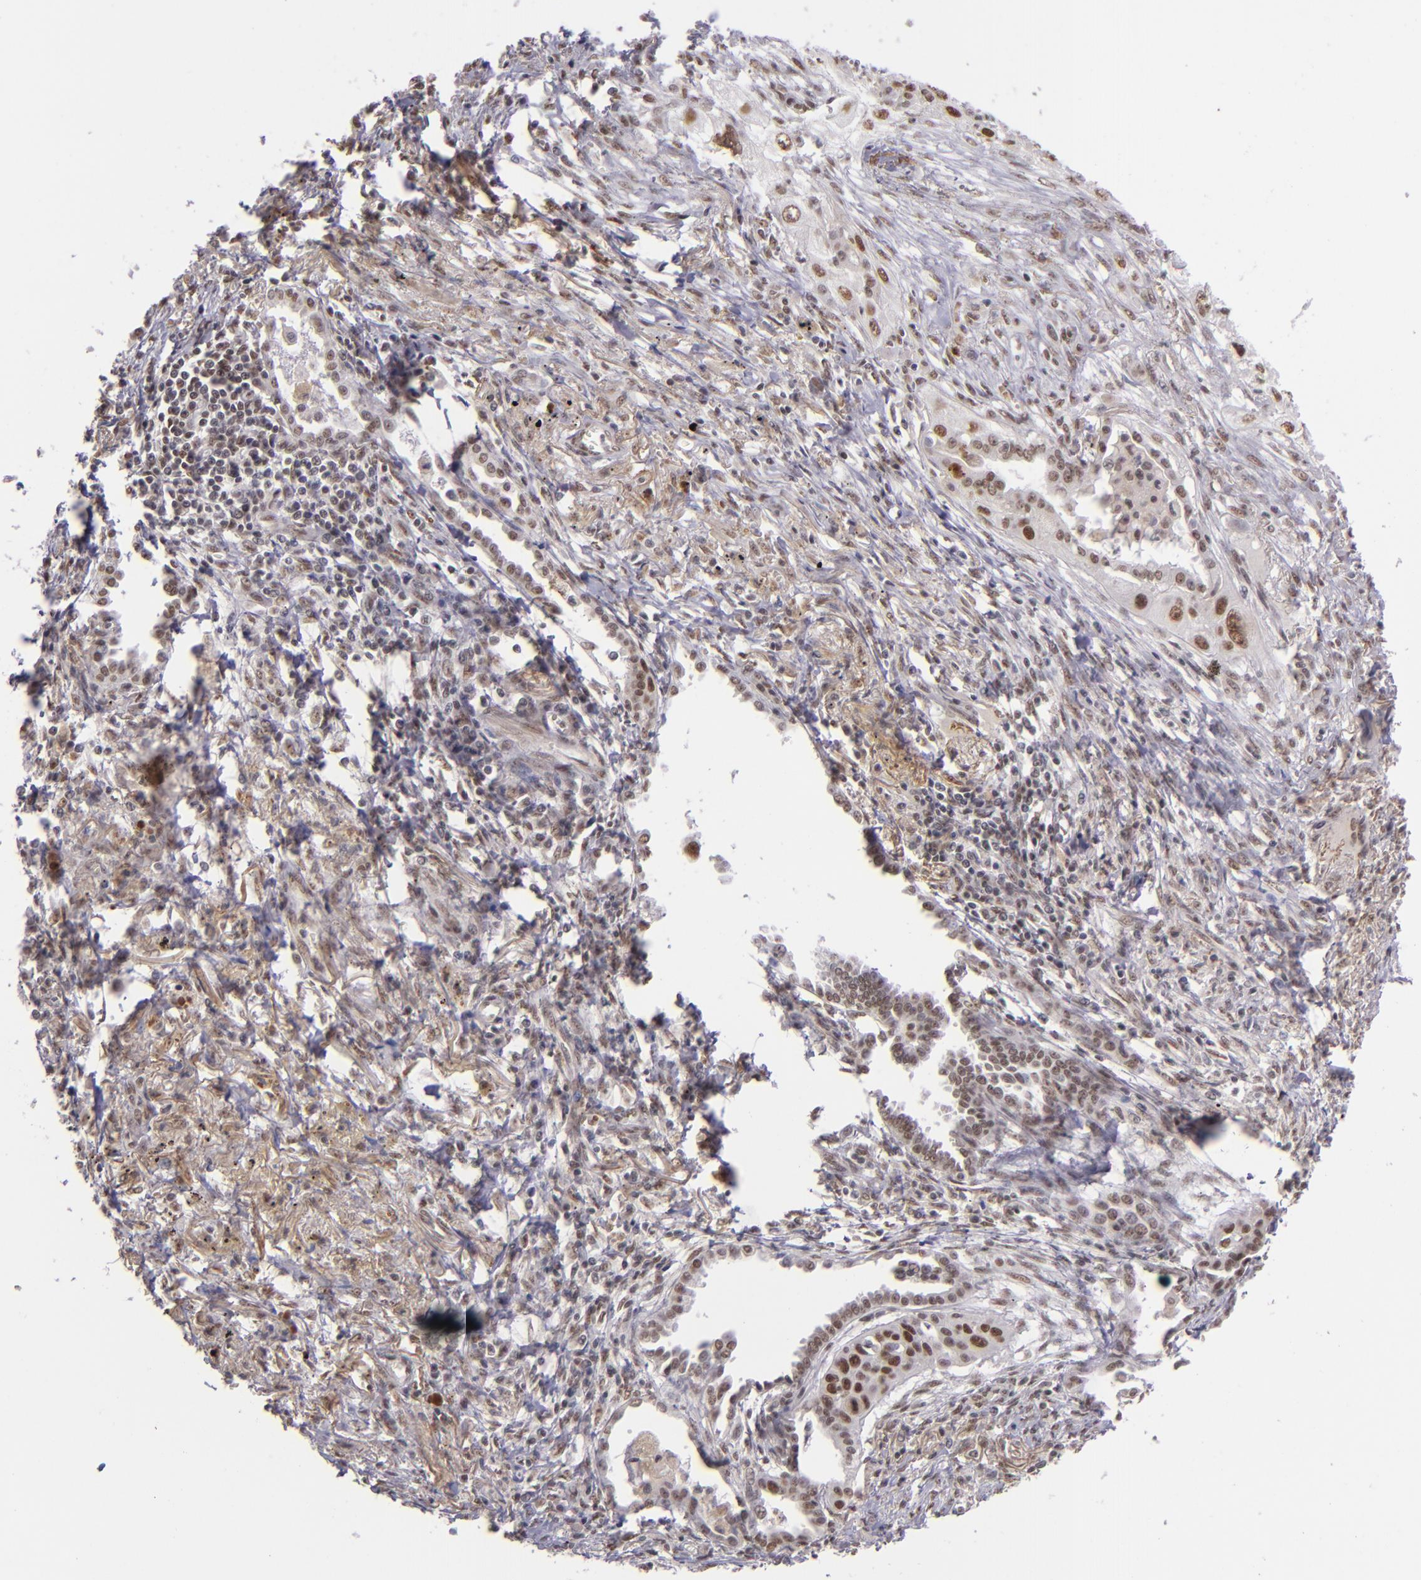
{"staining": {"intensity": "moderate", "quantity": ">75%", "location": "nuclear"}, "tissue": "lung cancer", "cell_type": "Tumor cells", "image_type": "cancer", "snomed": [{"axis": "morphology", "description": "Squamous cell carcinoma, NOS"}, {"axis": "topography", "description": "Lung"}], "caption": "Squamous cell carcinoma (lung) was stained to show a protein in brown. There is medium levels of moderate nuclear staining in about >75% of tumor cells.", "gene": "ZNF148", "patient": {"sex": "male", "age": 71}}